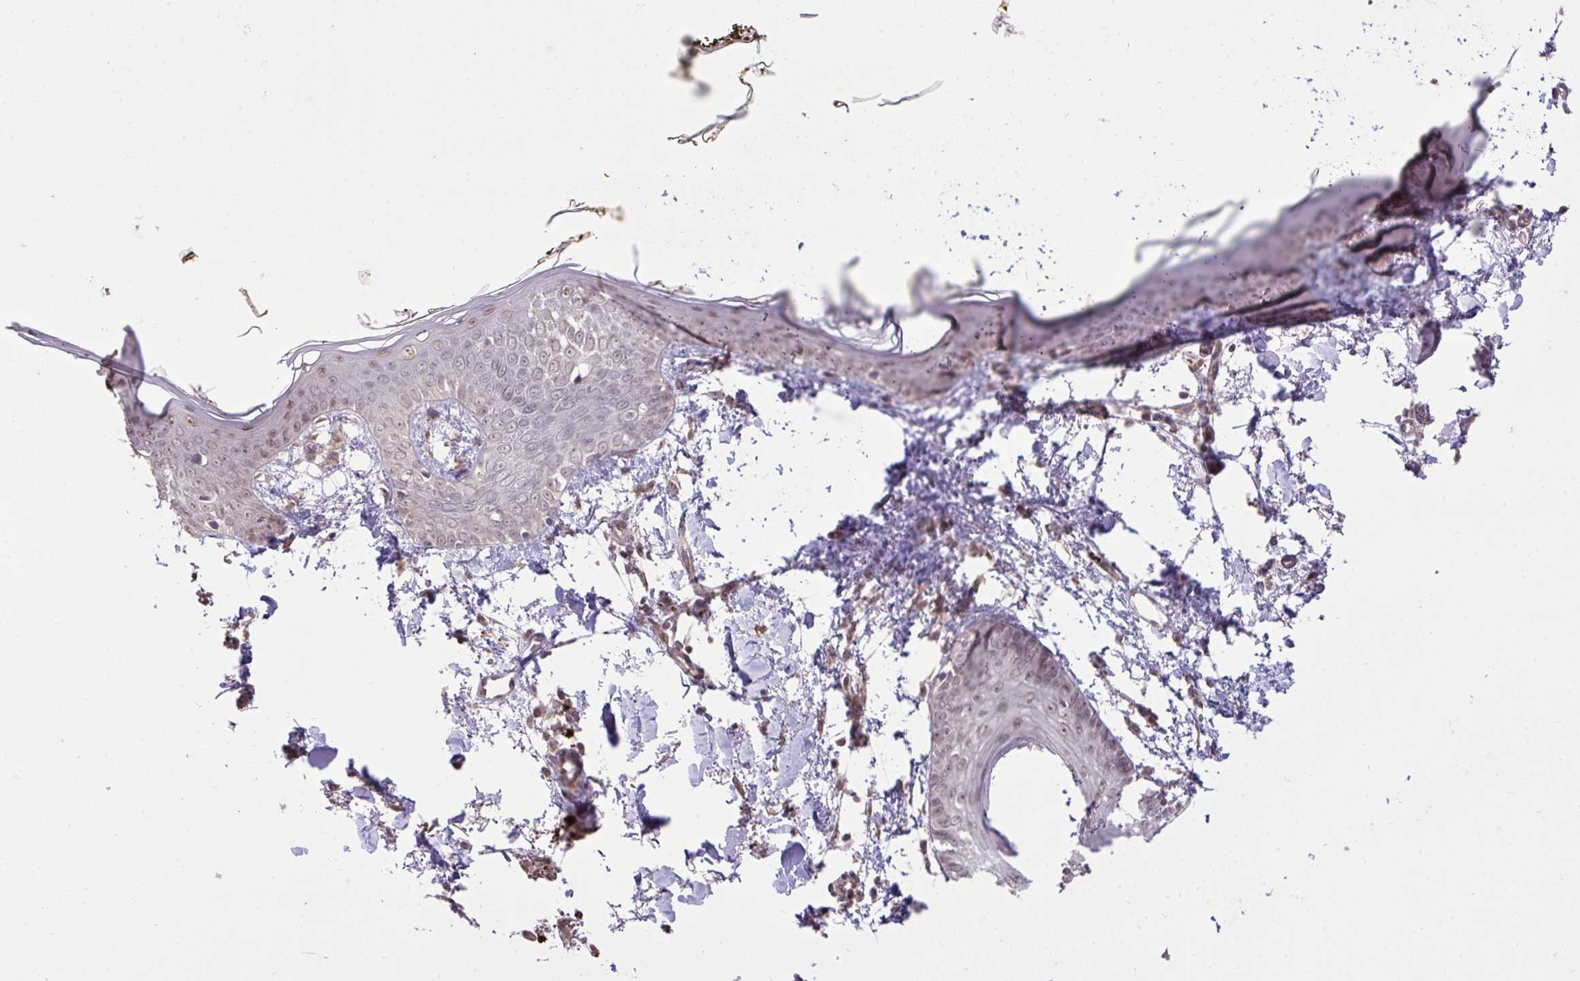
{"staining": {"intensity": "moderate", "quantity": ">75%", "location": "cytoplasmic/membranous"}, "tissue": "skin", "cell_type": "Fibroblasts", "image_type": "normal", "snomed": [{"axis": "morphology", "description": "Normal tissue, NOS"}, {"axis": "topography", "description": "Skin"}], "caption": "Protein expression analysis of benign skin displays moderate cytoplasmic/membranous expression in about >75% of fibroblasts.", "gene": "CYP20A1", "patient": {"sex": "female", "age": 34}}